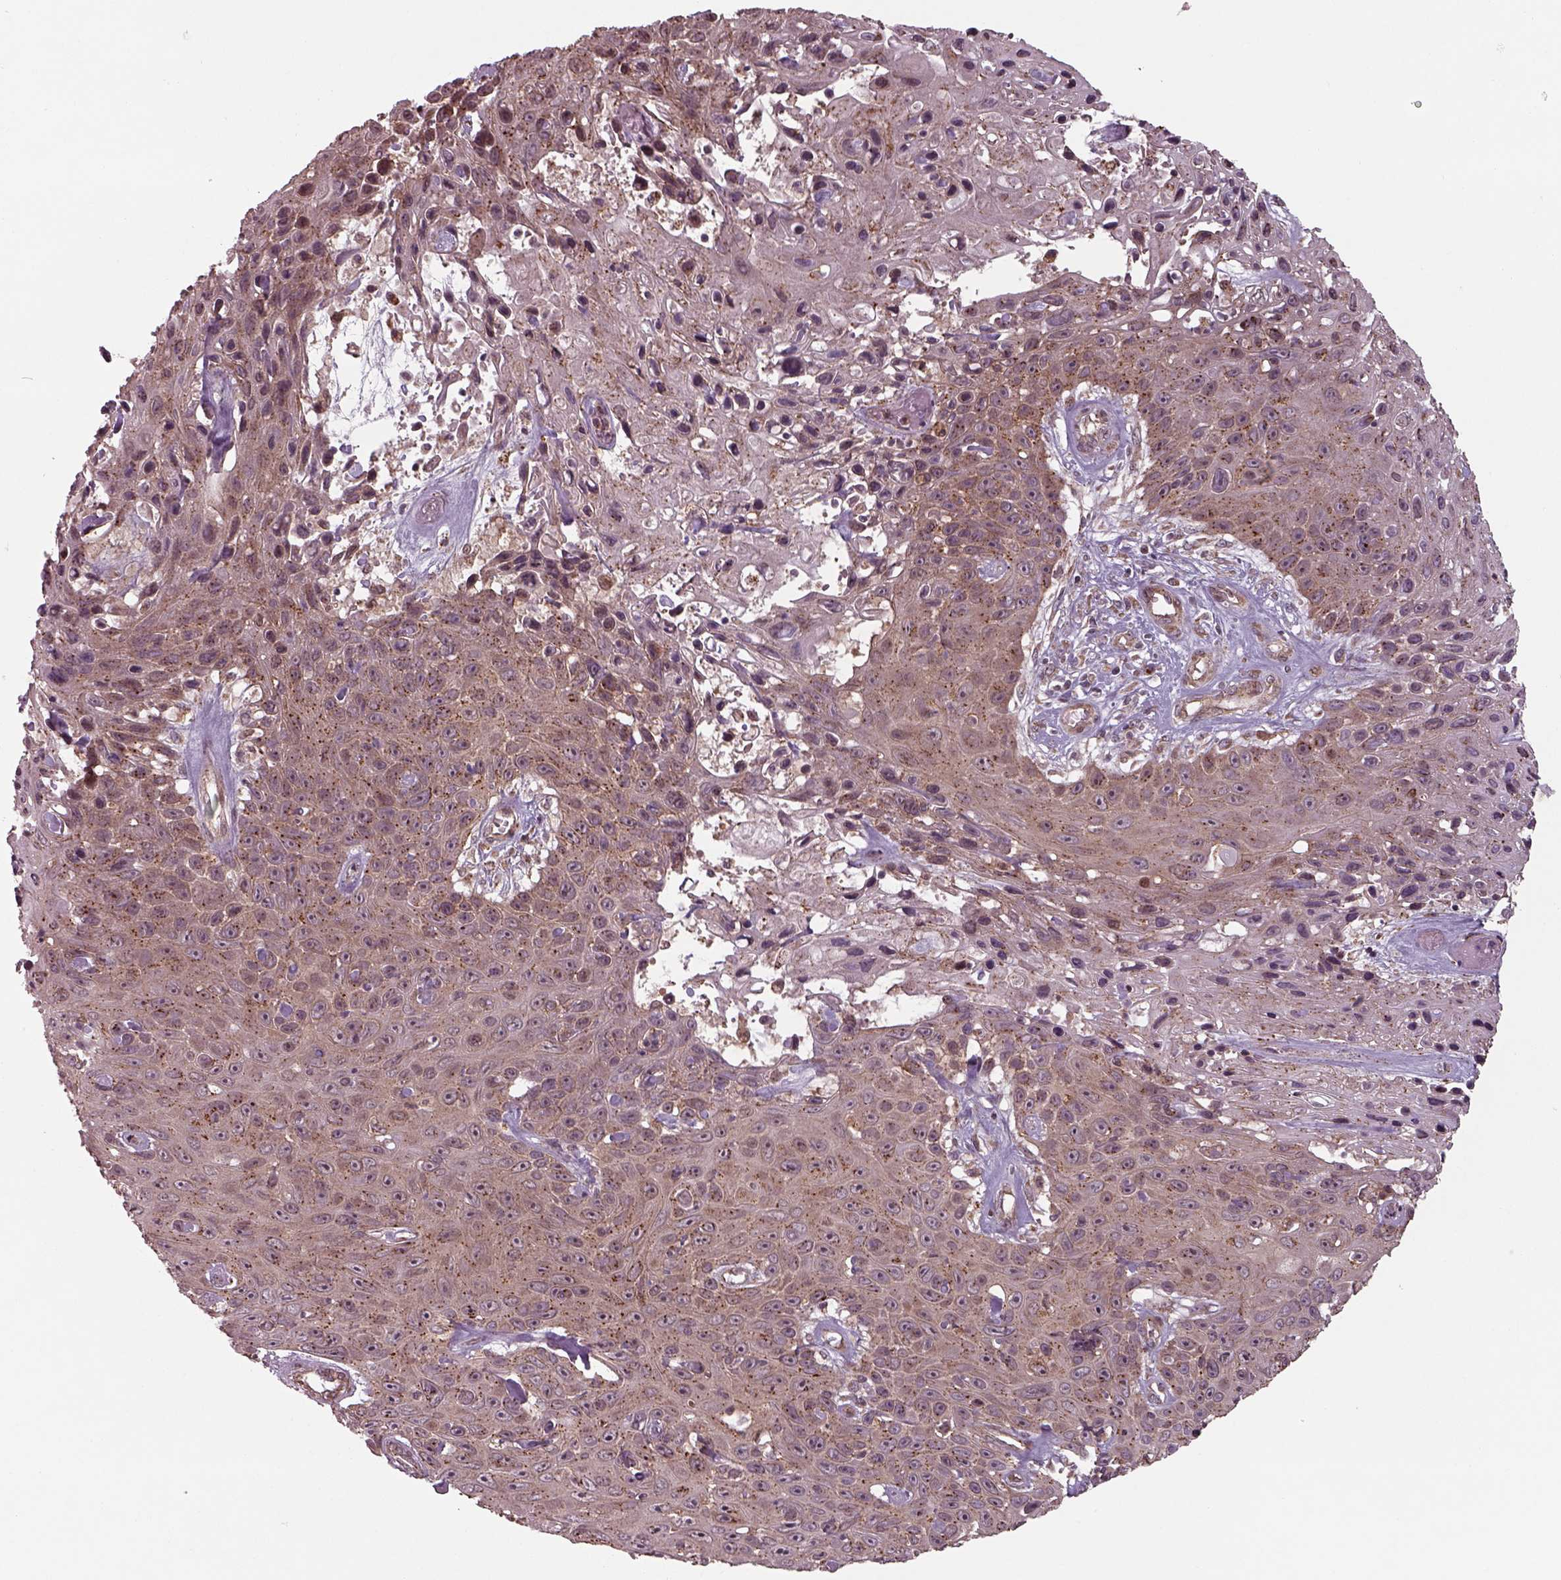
{"staining": {"intensity": "strong", "quantity": "25%-75%", "location": "cytoplasmic/membranous"}, "tissue": "skin cancer", "cell_type": "Tumor cells", "image_type": "cancer", "snomed": [{"axis": "morphology", "description": "Squamous cell carcinoma, NOS"}, {"axis": "topography", "description": "Skin"}], "caption": "Tumor cells show high levels of strong cytoplasmic/membranous staining in about 25%-75% of cells in skin squamous cell carcinoma.", "gene": "CHMP3", "patient": {"sex": "male", "age": 82}}